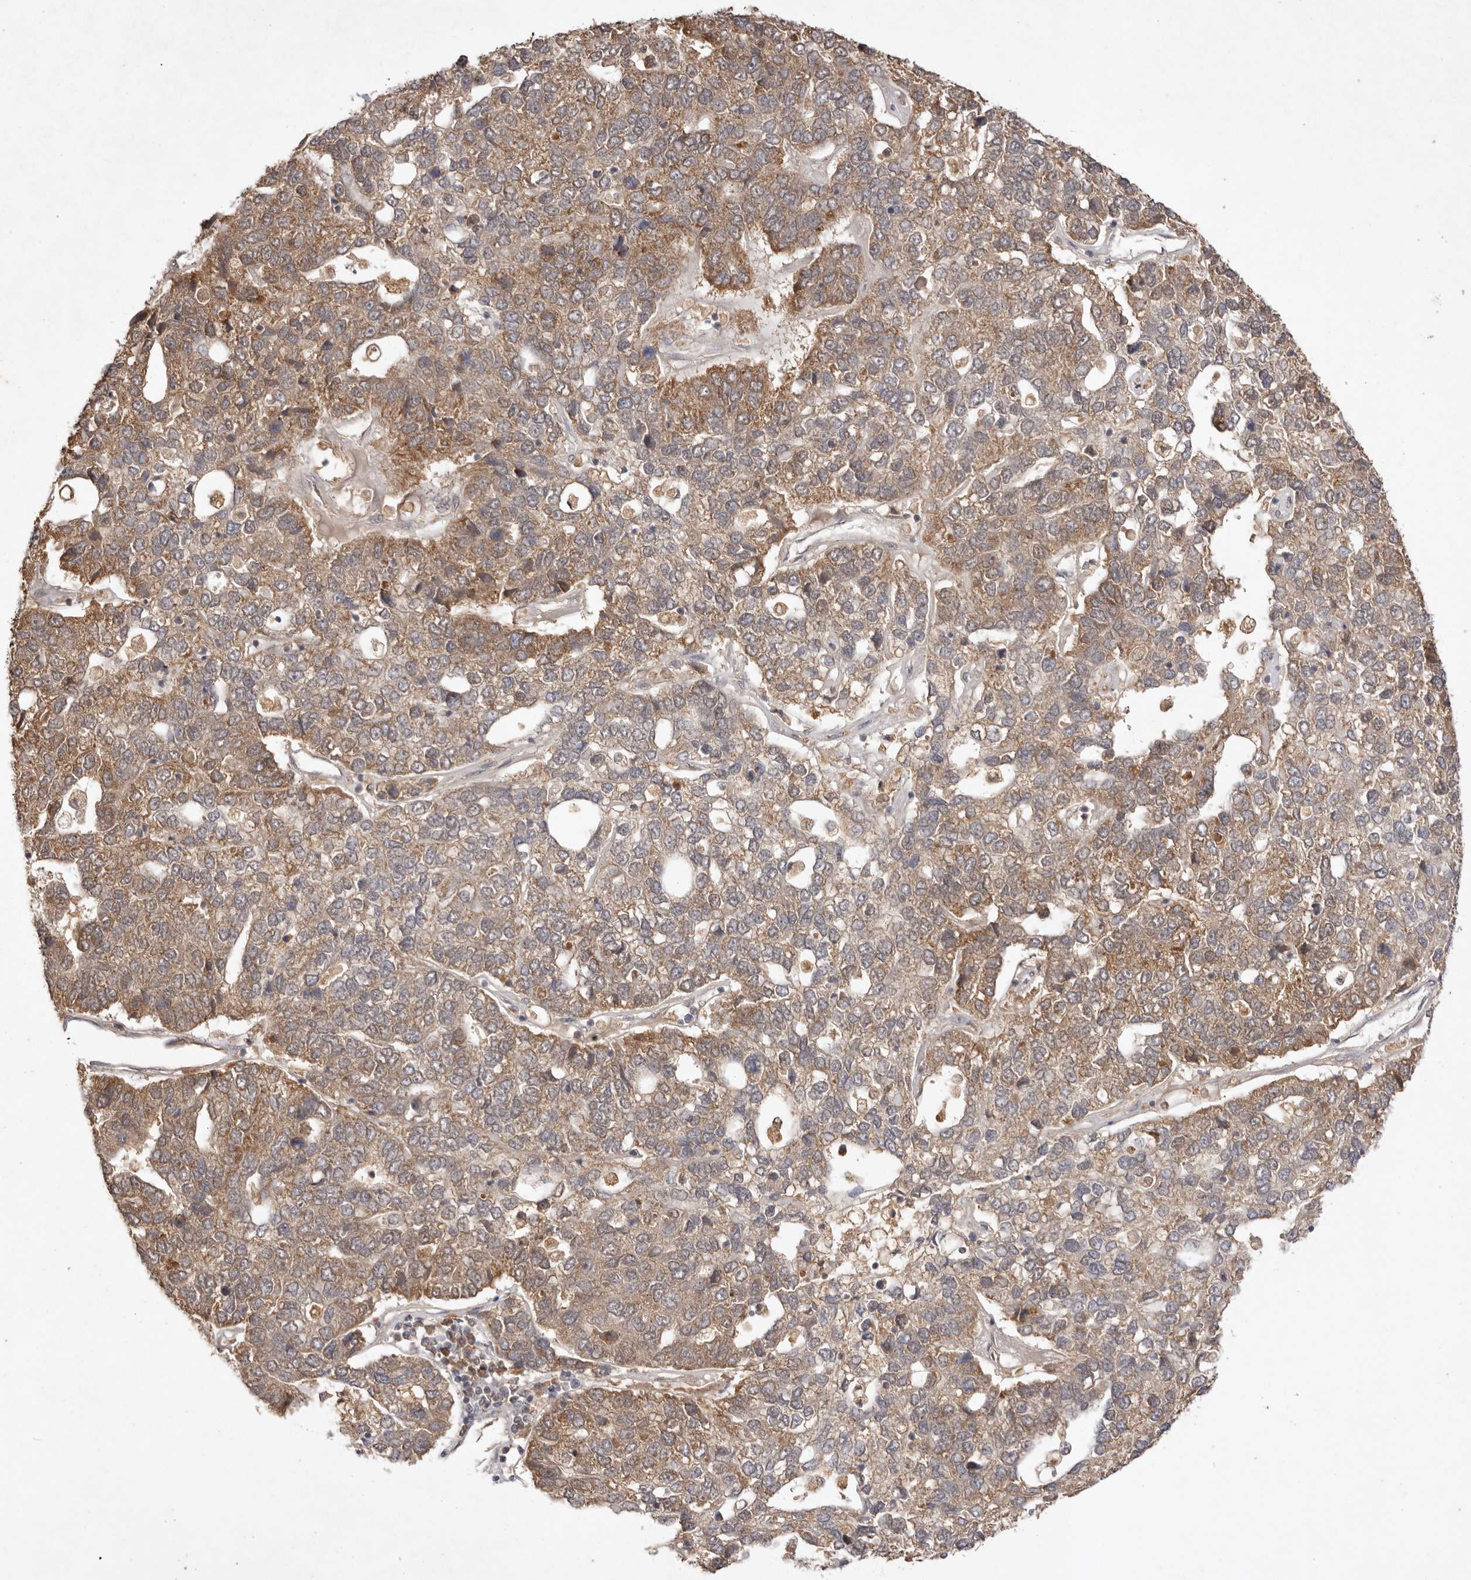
{"staining": {"intensity": "moderate", "quantity": "25%-75%", "location": "cytoplasmic/membranous"}, "tissue": "pancreatic cancer", "cell_type": "Tumor cells", "image_type": "cancer", "snomed": [{"axis": "morphology", "description": "Adenocarcinoma, NOS"}, {"axis": "topography", "description": "Pancreas"}], "caption": "Immunohistochemistry (DAB) staining of human pancreatic cancer (adenocarcinoma) demonstrates moderate cytoplasmic/membranous protein expression in about 25%-75% of tumor cells.", "gene": "TARS2", "patient": {"sex": "female", "age": 61}}